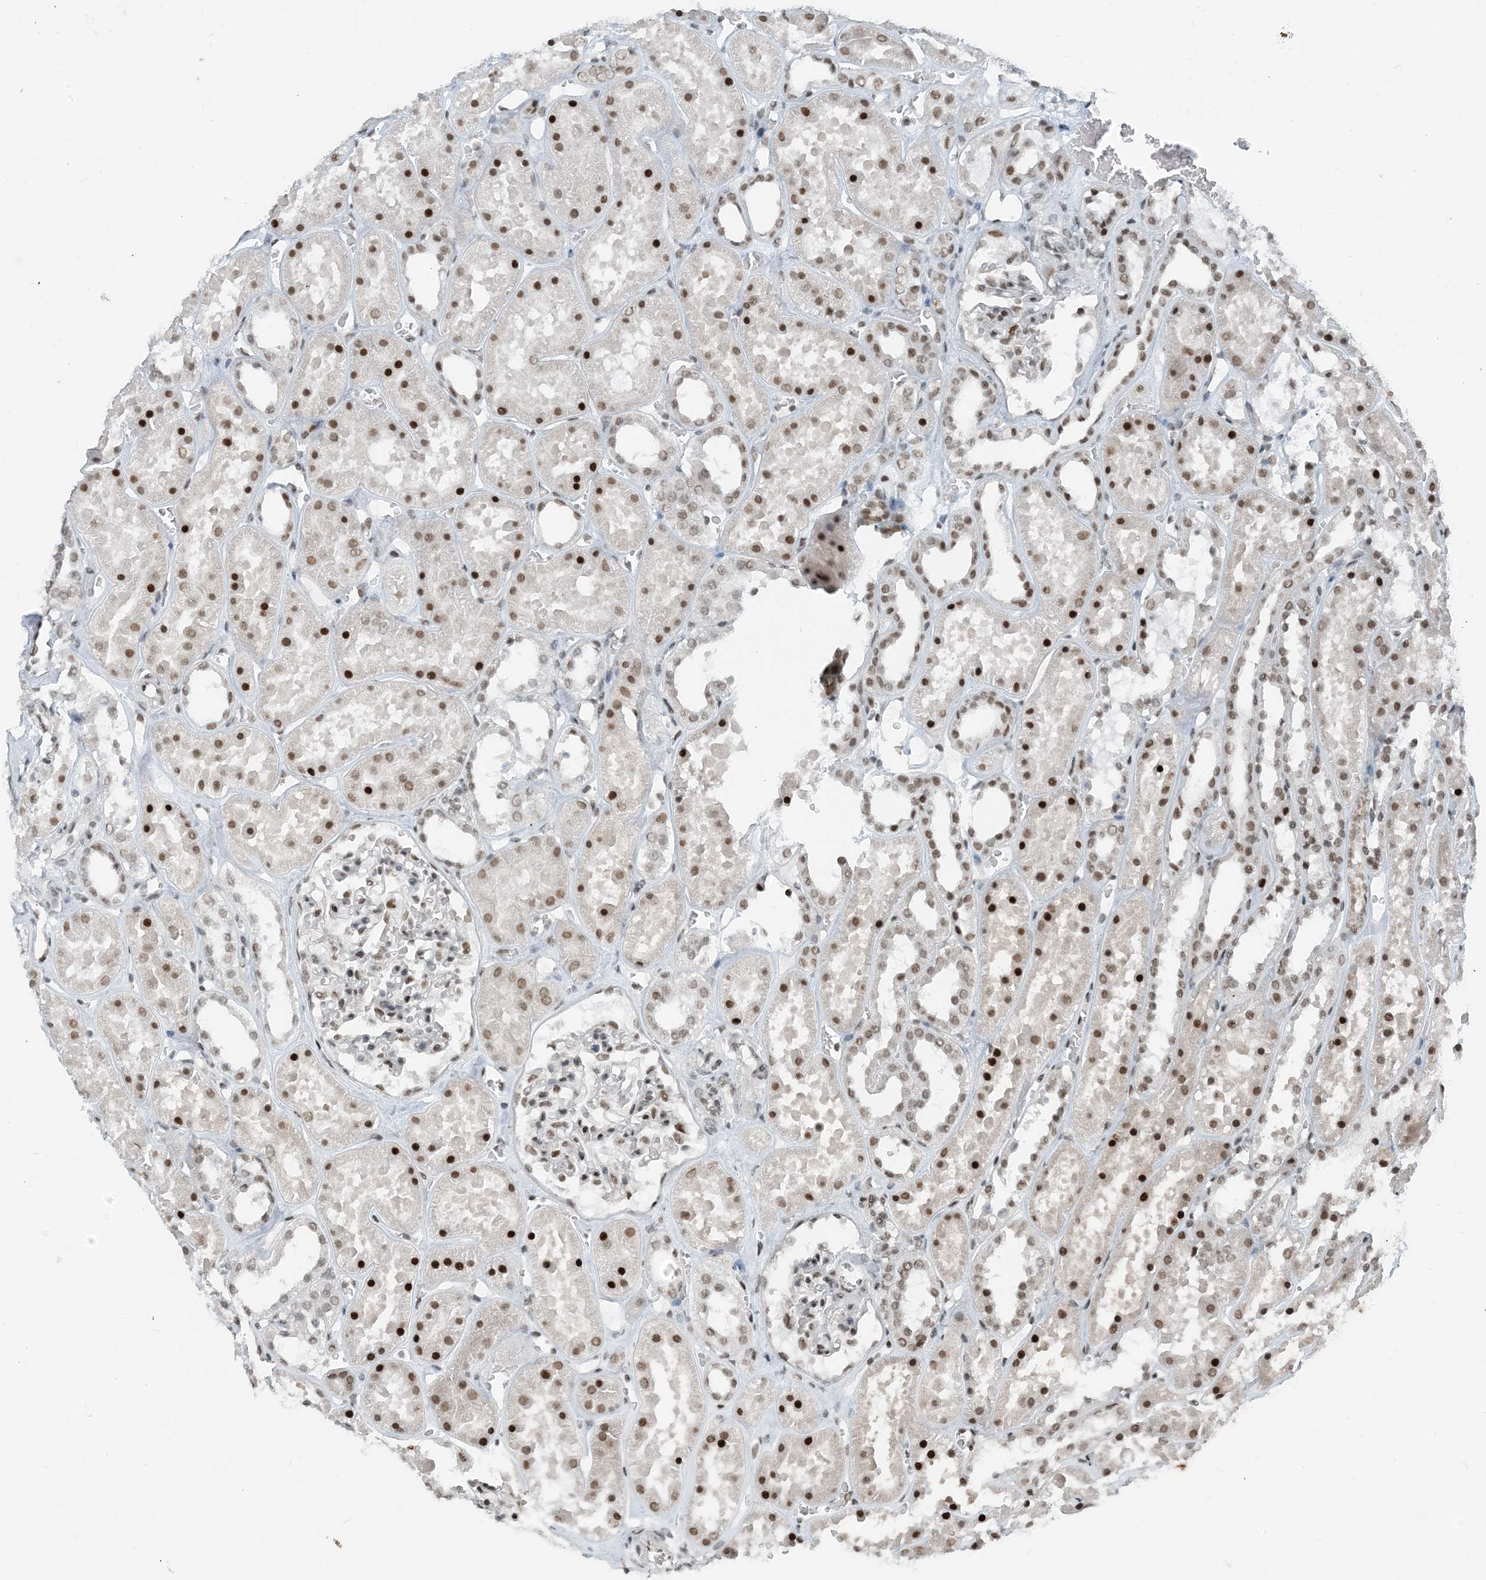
{"staining": {"intensity": "moderate", "quantity": "25%-75%", "location": "nuclear"}, "tissue": "kidney", "cell_type": "Cells in glomeruli", "image_type": "normal", "snomed": [{"axis": "morphology", "description": "Normal tissue, NOS"}, {"axis": "topography", "description": "Kidney"}], "caption": "The image demonstrates immunohistochemical staining of normal kidney. There is moderate nuclear positivity is present in about 25%-75% of cells in glomeruli.", "gene": "ZNF500", "patient": {"sex": "female", "age": 41}}